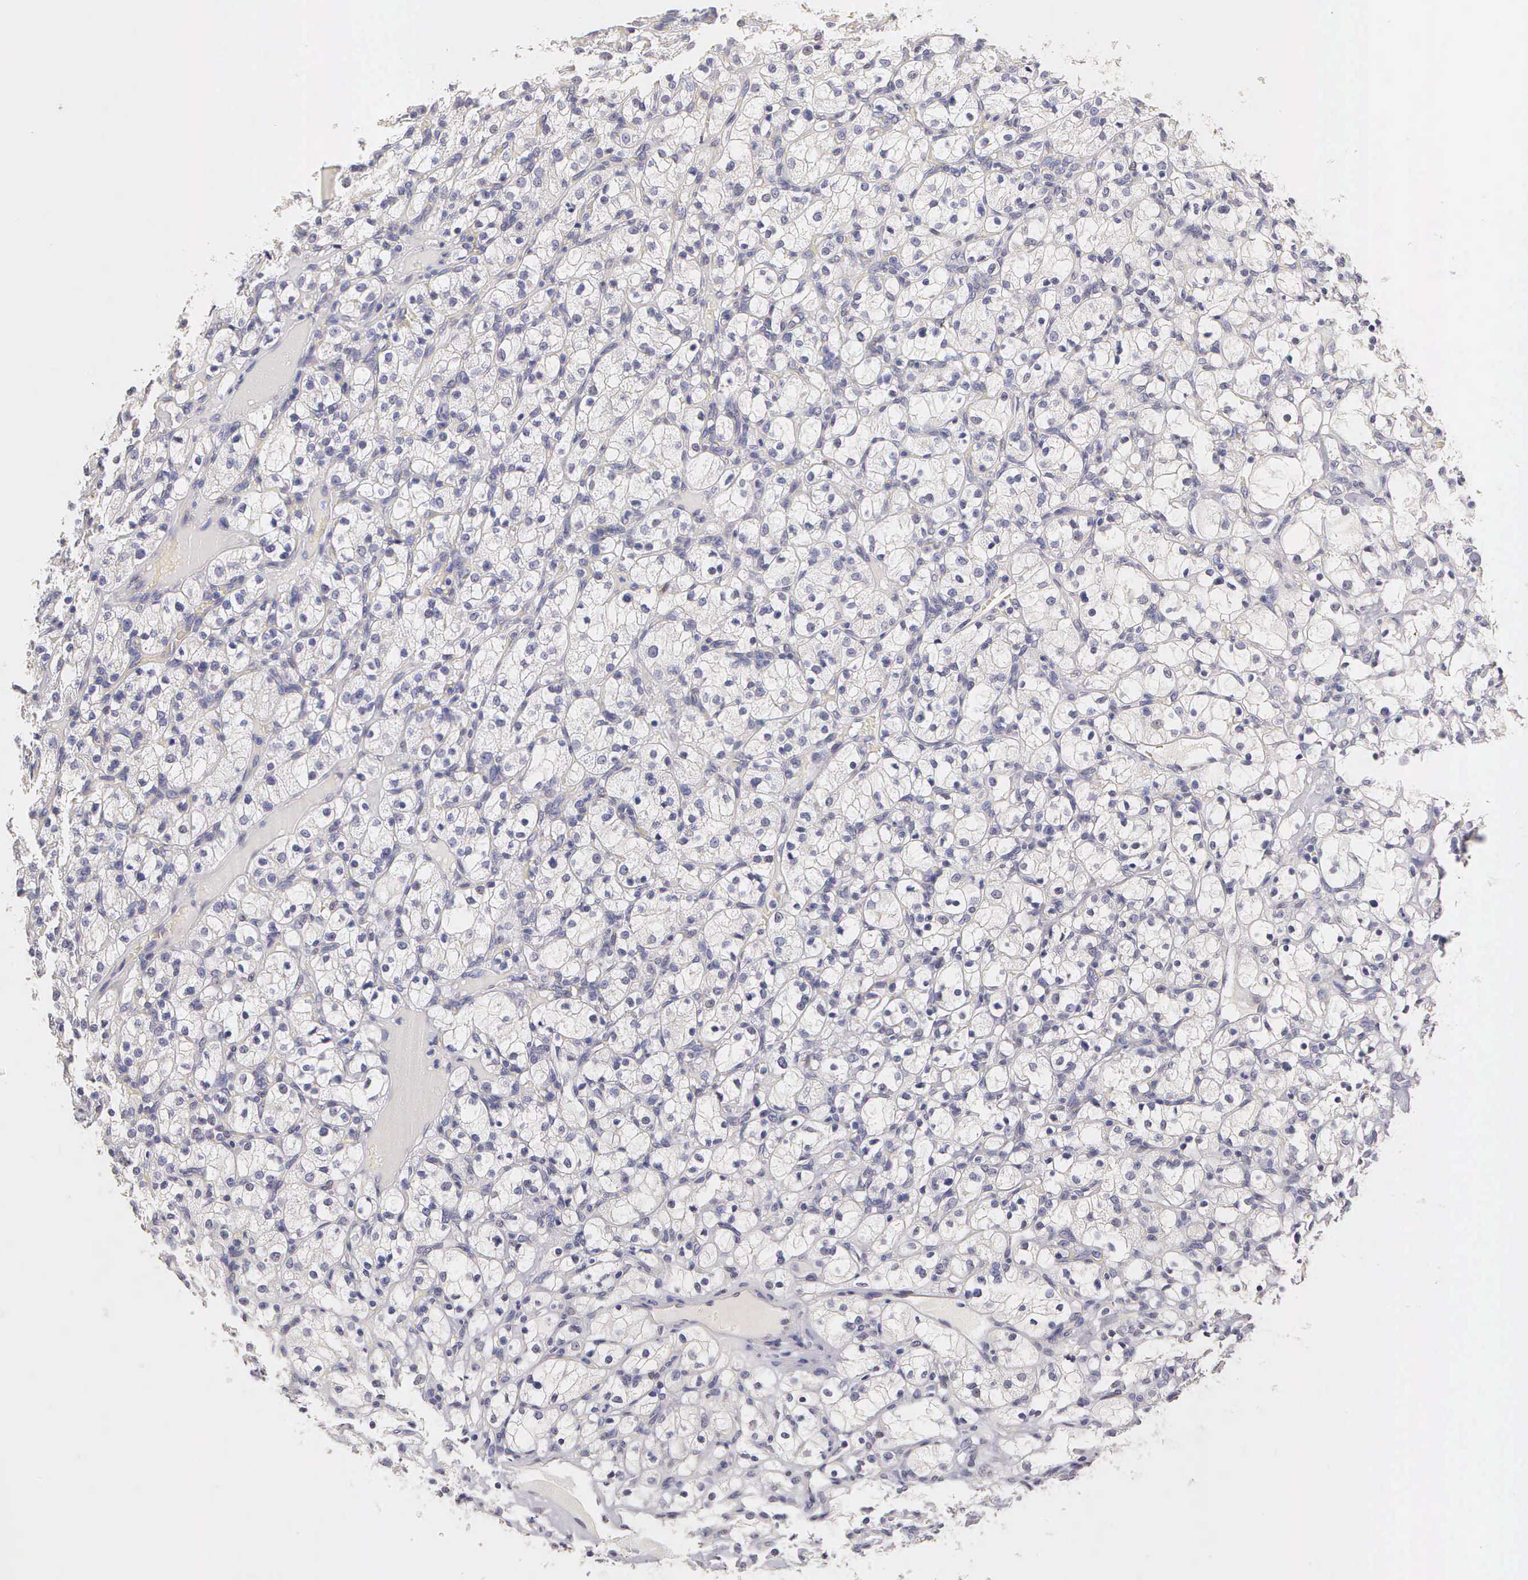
{"staining": {"intensity": "negative", "quantity": "none", "location": "none"}, "tissue": "renal cancer", "cell_type": "Tumor cells", "image_type": "cancer", "snomed": [{"axis": "morphology", "description": "Adenocarcinoma, NOS"}, {"axis": "topography", "description": "Kidney"}], "caption": "There is no significant positivity in tumor cells of renal cancer (adenocarcinoma).", "gene": "ESR1", "patient": {"sex": "female", "age": 83}}